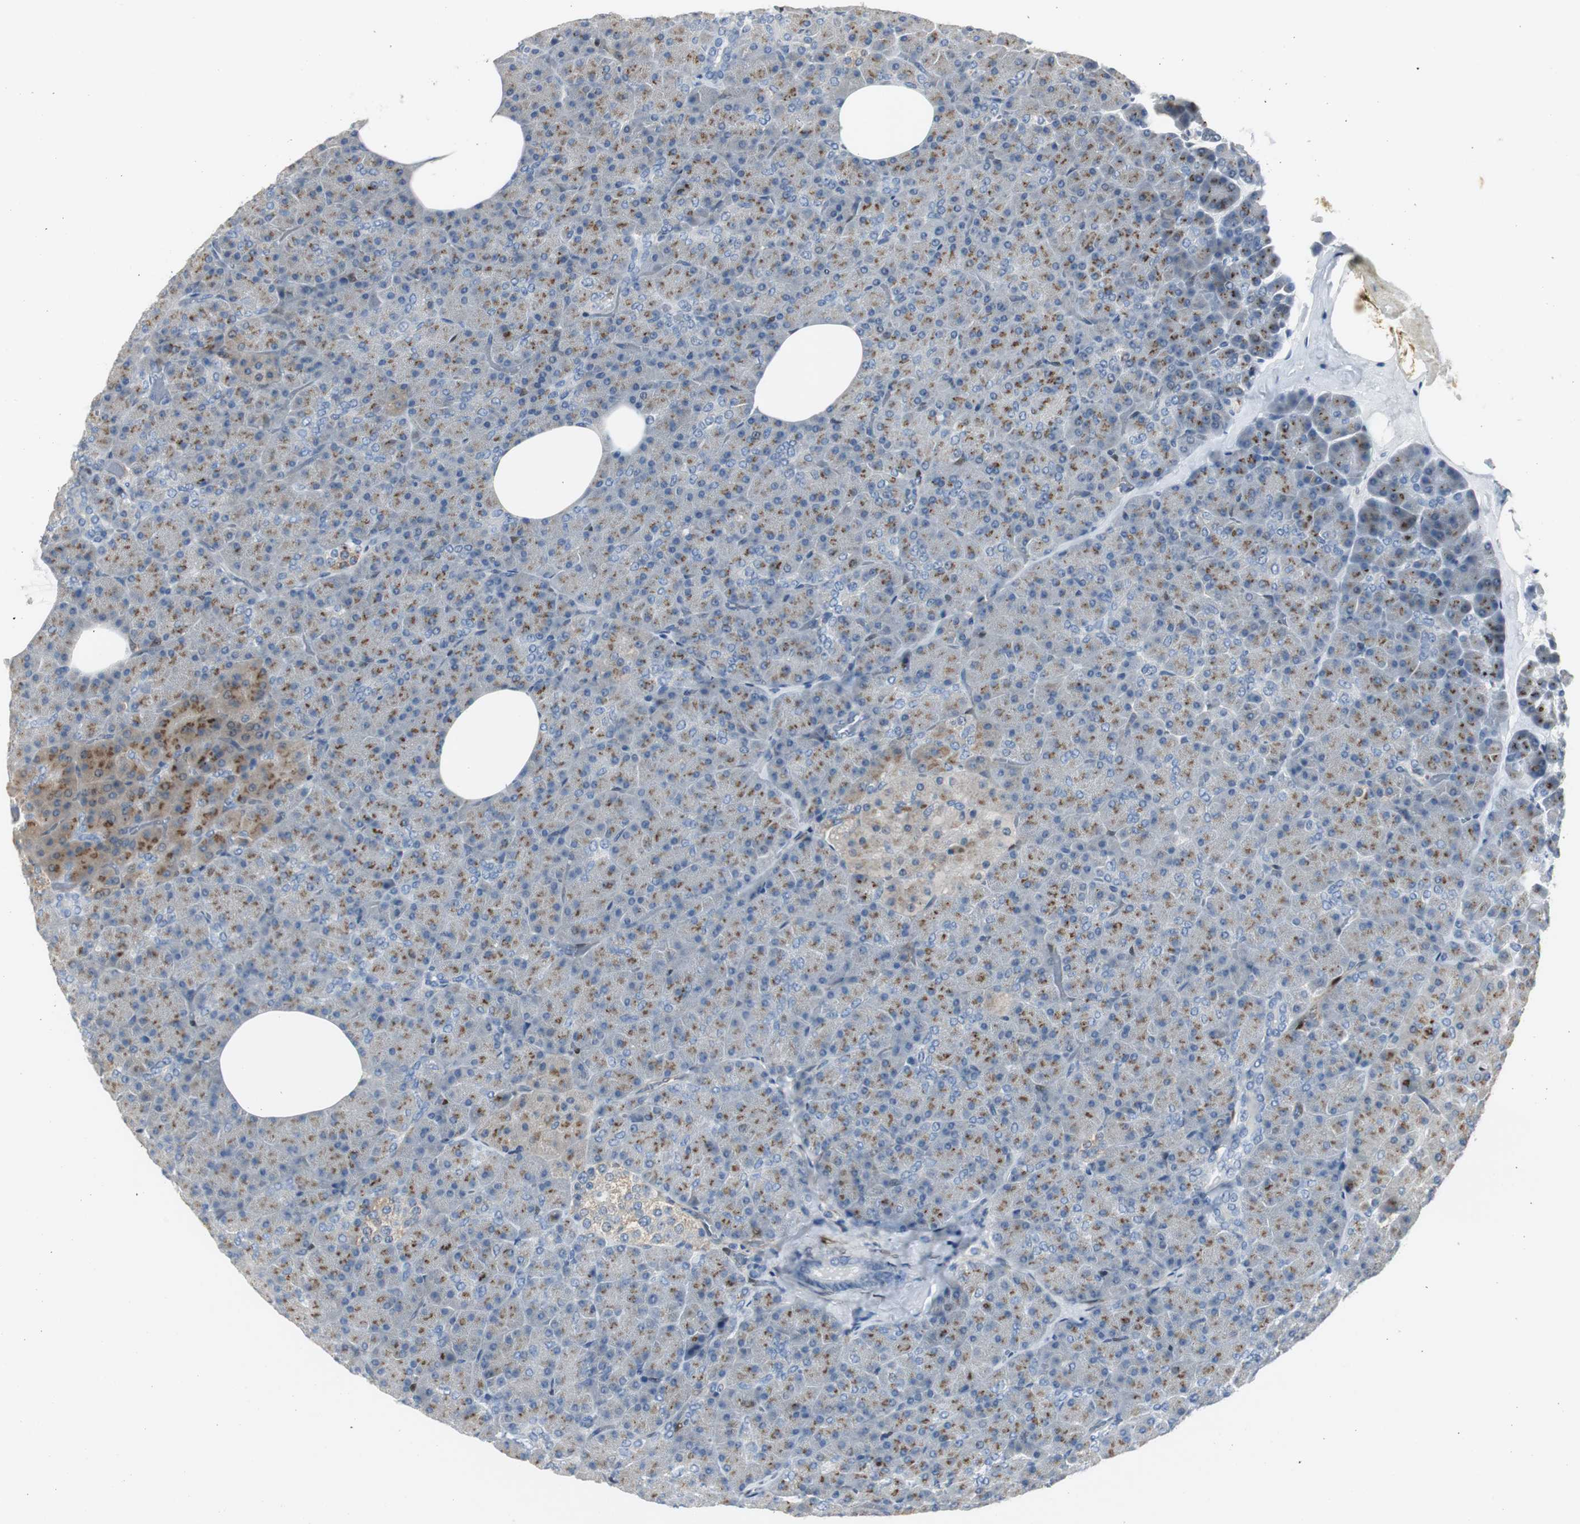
{"staining": {"intensity": "moderate", "quantity": "25%-75%", "location": "cytoplasmic/membranous"}, "tissue": "pancreas", "cell_type": "Exocrine glandular cells", "image_type": "normal", "snomed": [{"axis": "morphology", "description": "Normal tissue, NOS"}, {"axis": "topography", "description": "Pancreas"}], "caption": "Pancreas stained for a protein demonstrates moderate cytoplasmic/membranous positivity in exocrine glandular cells. The staining was performed using DAB to visualize the protein expression in brown, while the nuclei were stained in blue with hematoxylin (Magnification: 20x).", "gene": "FHL2", "patient": {"sex": "female", "age": 35}}